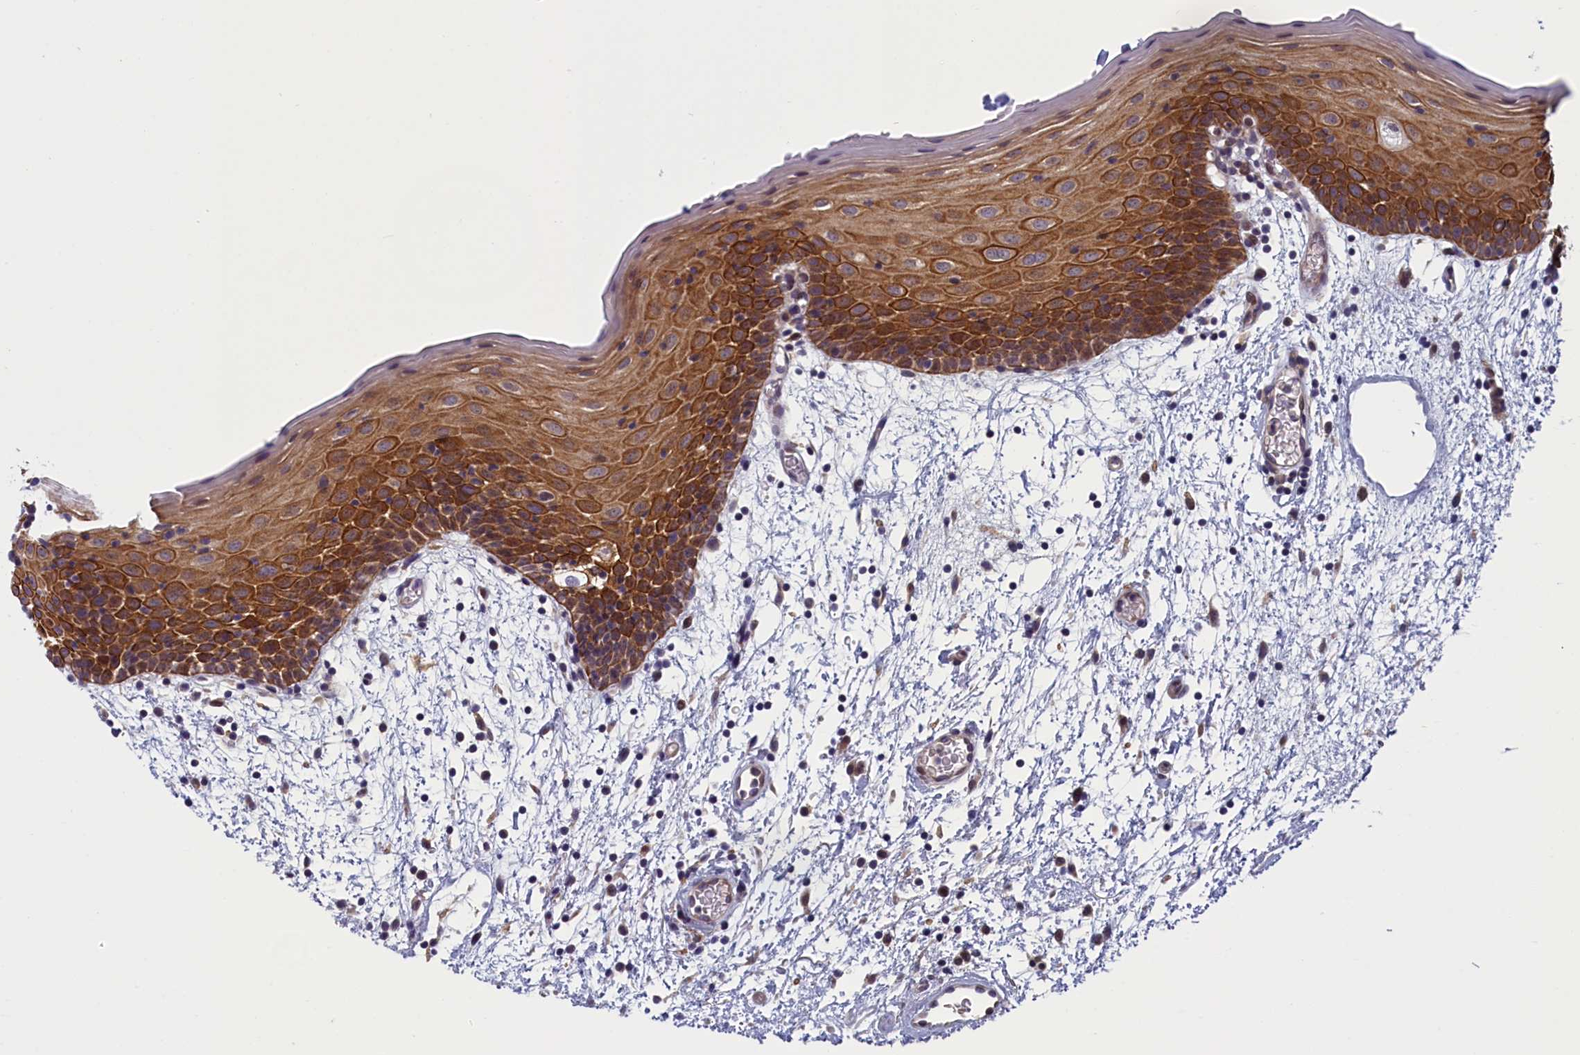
{"staining": {"intensity": "strong", "quantity": "25%-75%", "location": "cytoplasmic/membranous"}, "tissue": "oral mucosa", "cell_type": "Squamous epithelial cells", "image_type": "normal", "snomed": [{"axis": "morphology", "description": "Normal tissue, NOS"}, {"axis": "topography", "description": "Skeletal muscle"}, {"axis": "topography", "description": "Oral tissue"}, {"axis": "topography", "description": "Salivary gland"}, {"axis": "topography", "description": "Peripheral nerve tissue"}], "caption": "DAB (3,3'-diaminobenzidine) immunohistochemical staining of normal oral mucosa demonstrates strong cytoplasmic/membranous protein positivity in approximately 25%-75% of squamous epithelial cells.", "gene": "ANKRD39", "patient": {"sex": "male", "age": 54}}